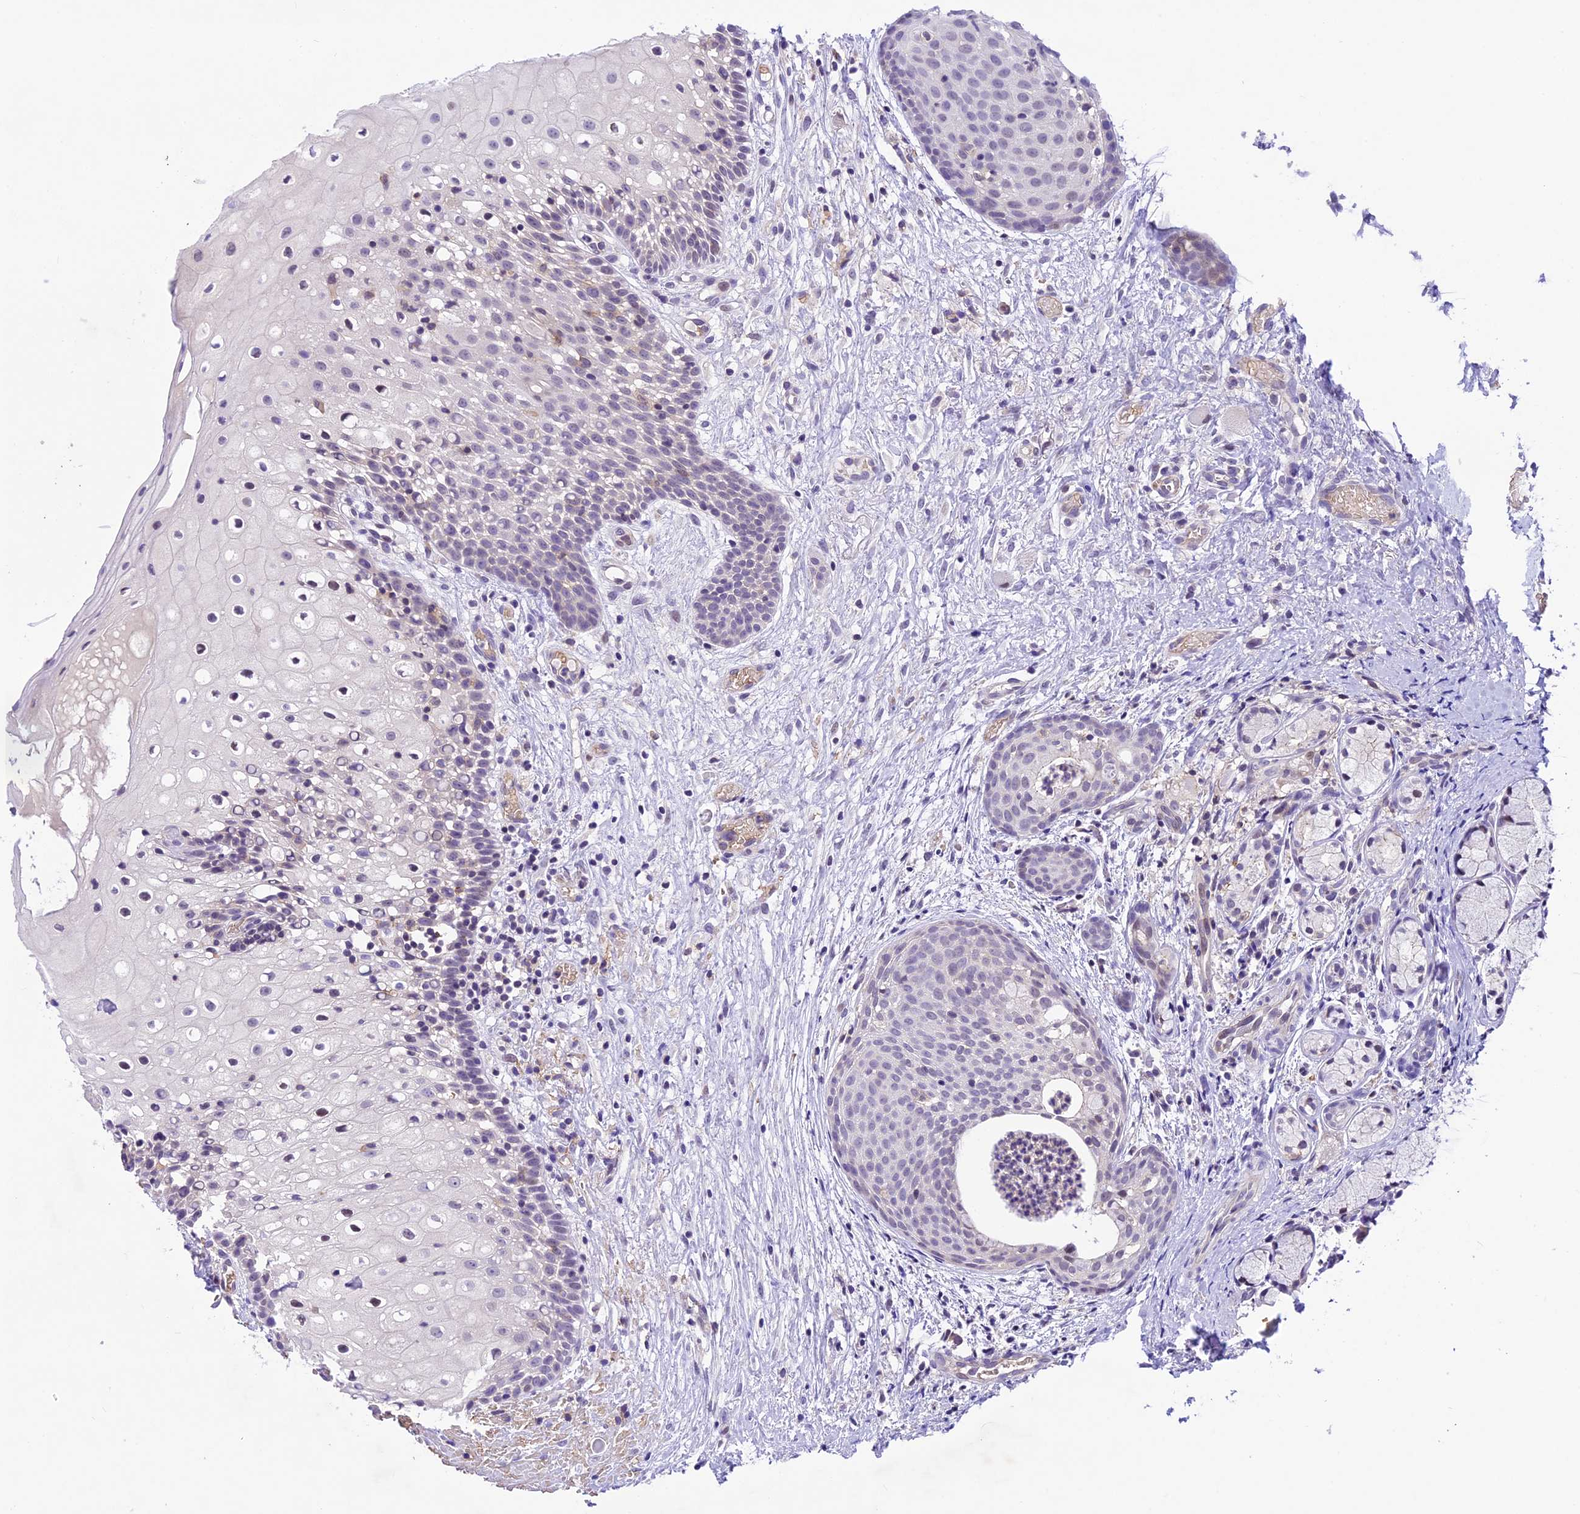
{"staining": {"intensity": "negative", "quantity": "none", "location": "none"}, "tissue": "oral mucosa", "cell_type": "Squamous epithelial cells", "image_type": "normal", "snomed": [{"axis": "morphology", "description": "Normal tissue, NOS"}, {"axis": "topography", "description": "Oral tissue"}], "caption": "A micrograph of human oral mucosa is negative for staining in squamous epithelial cells. The staining was performed using DAB (3,3'-diaminobenzidine) to visualize the protein expression in brown, while the nuclei were stained in blue with hematoxylin (Magnification: 20x).", "gene": "SHKBP1", "patient": {"sex": "female", "age": 69}}